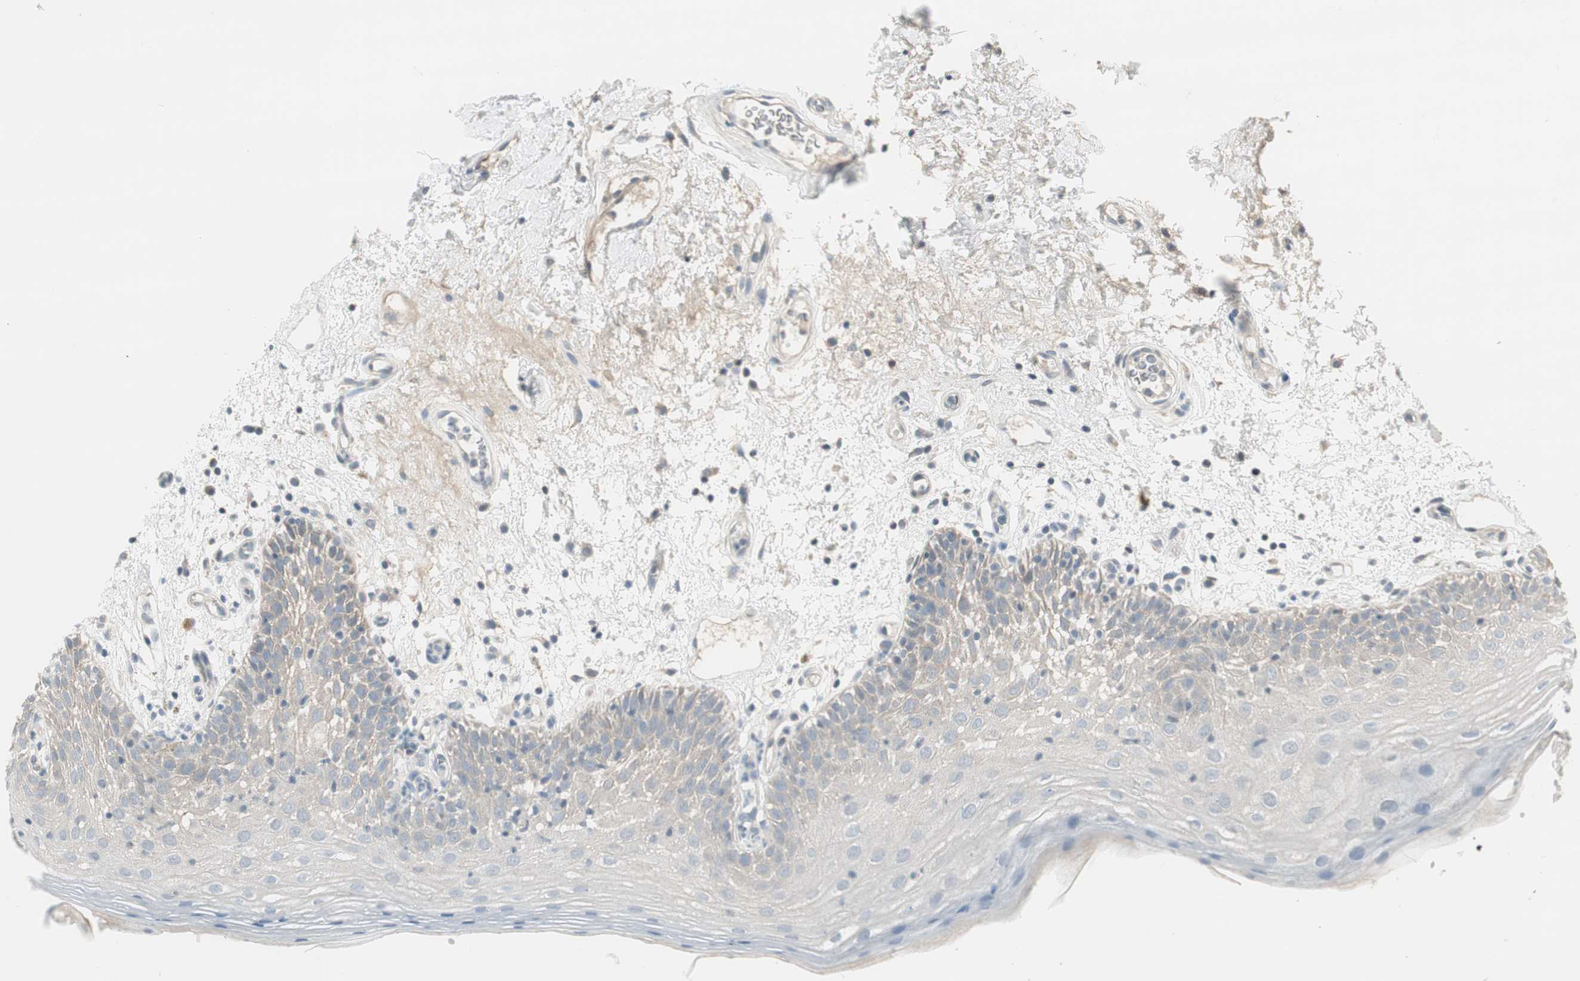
{"staining": {"intensity": "weak", "quantity": "<25%", "location": "cytoplasmic/membranous"}, "tissue": "oral mucosa", "cell_type": "Squamous epithelial cells", "image_type": "normal", "snomed": [{"axis": "morphology", "description": "Normal tissue, NOS"}, {"axis": "morphology", "description": "Squamous cell carcinoma, NOS"}, {"axis": "topography", "description": "Skeletal muscle"}, {"axis": "topography", "description": "Oral tissue"}, {"axis": "topography", "description": "Head-Neck"}], "caption": "DAB (3,3'-diaminobenzidine) immunohistochemical staining of unremarkable human oral mucosa displays no significant positivity in squamous epithelial cells. Nuclei are stained in blue.", "gene": "EVA1A", "patient": {"sex": "male", "age": 71}}